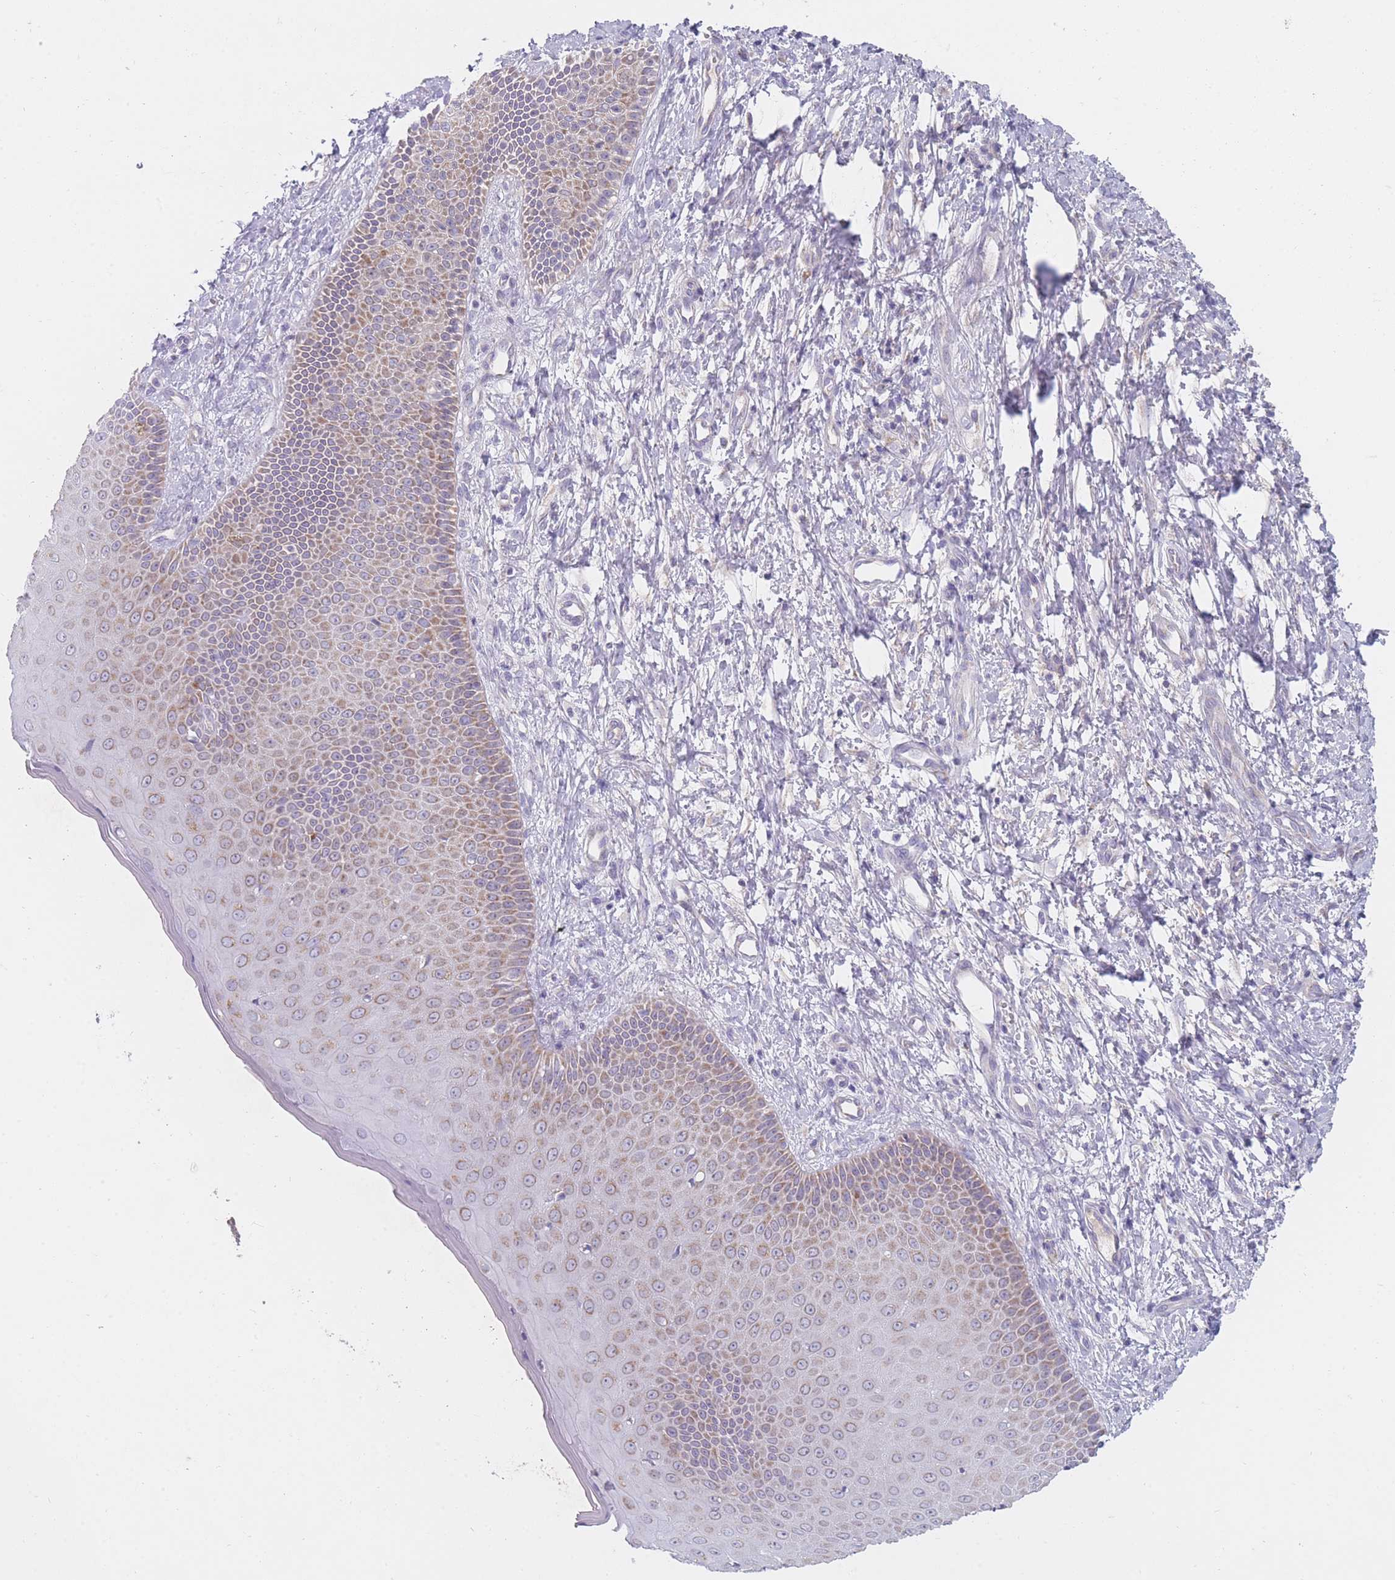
{"staining": {"intensity": "moderate", "quantity": ">75%", "location": "cytoplasmic/membranous"}, "tissue": "skin", "cell_type": "Epidermal cells", "image_type": "normal", "snomed": [{"axis": "morphology", "description": "Normal tissue, NOS"}, {"axis": "topography", "description": "Anal"}], "caption": "Moderate cytoplasmic/membranous expression for a protein is present in about >75% of epidermal cells of normal skin using immunohistochemistry.", "gene": "MRPS14", "patient": {"sex": "male", "age": 80}}